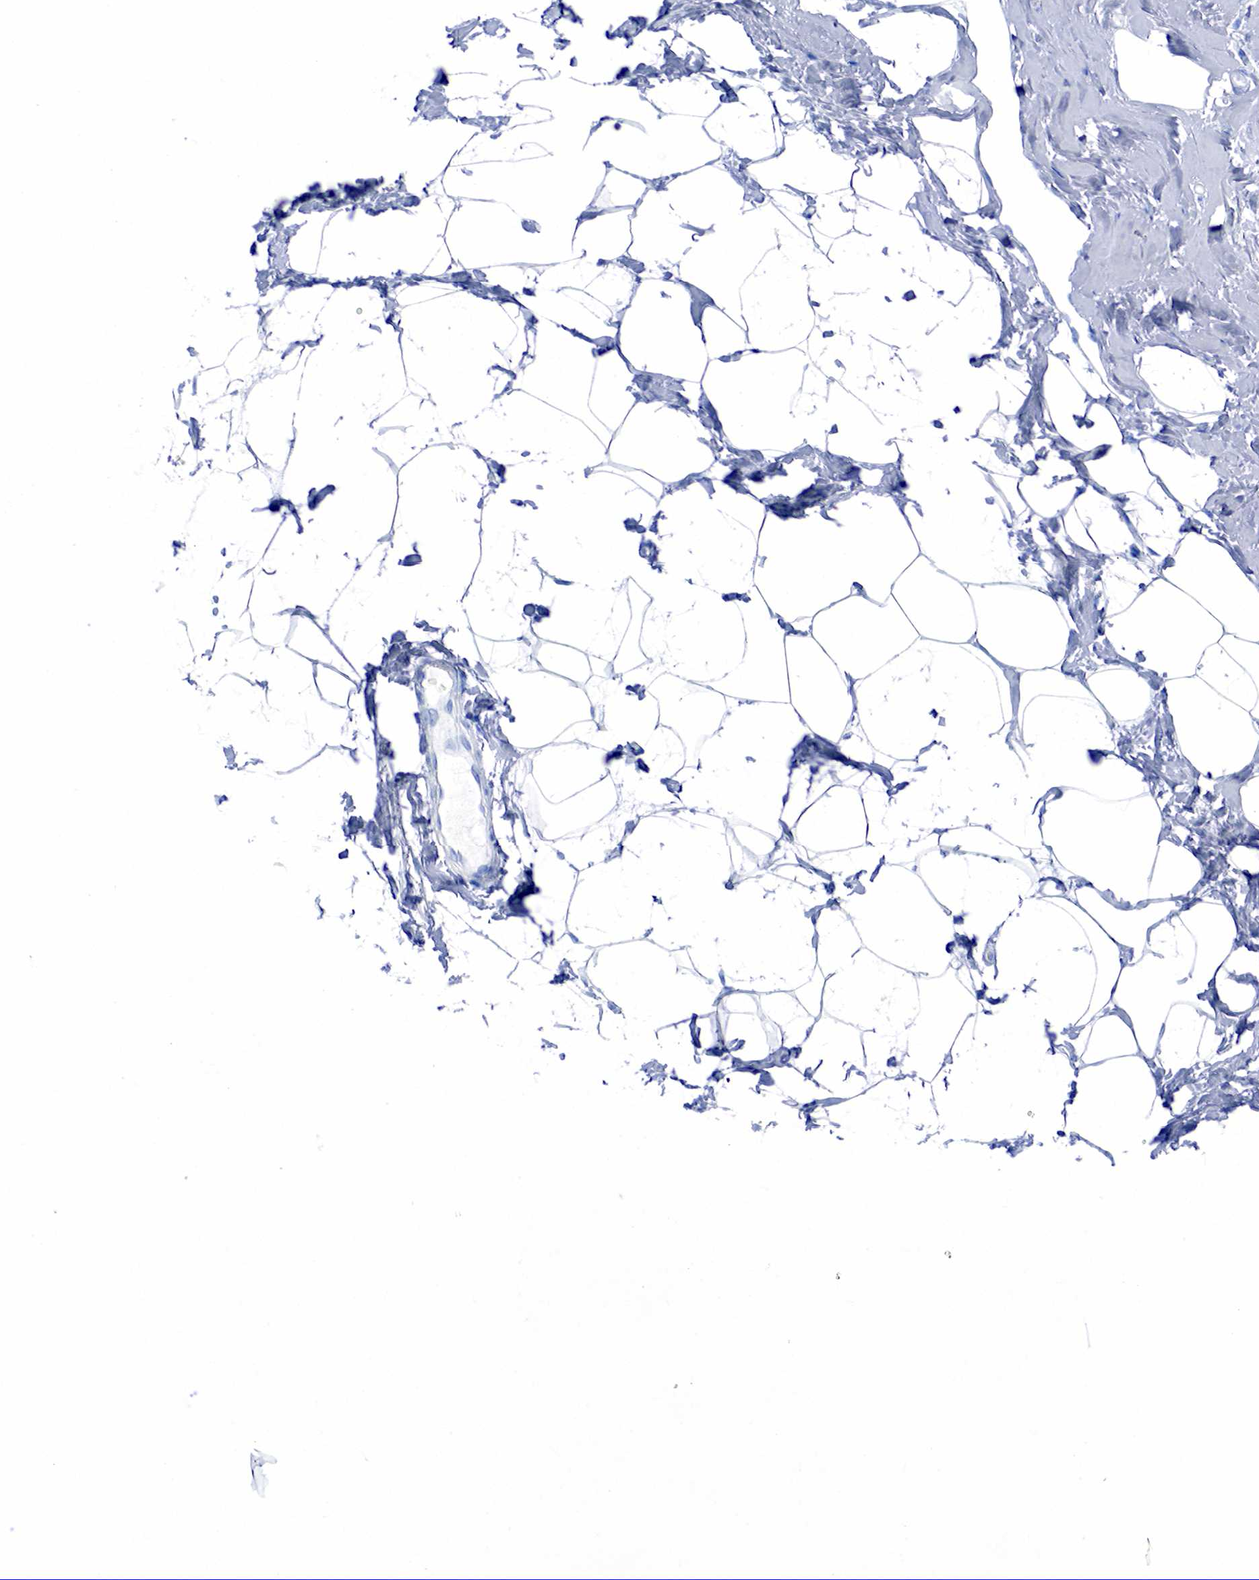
{"staining": {"intensity": "negative", "quantity": "none", "location": "none"}, "tissue": "breast", "cell_type": "Adipocytes", "image_type": "normal", "snomed": [{"axis": "morphology", "description": "Normal tissue, NOS"}, {"axis": "topography", "description": "Breast"}], "caption": "This is an immunohistochemistry image of benign breast. There is no positivity in adipocytes.", "gene": "INHA", "patient": {"sex": "female", "age": 54}}